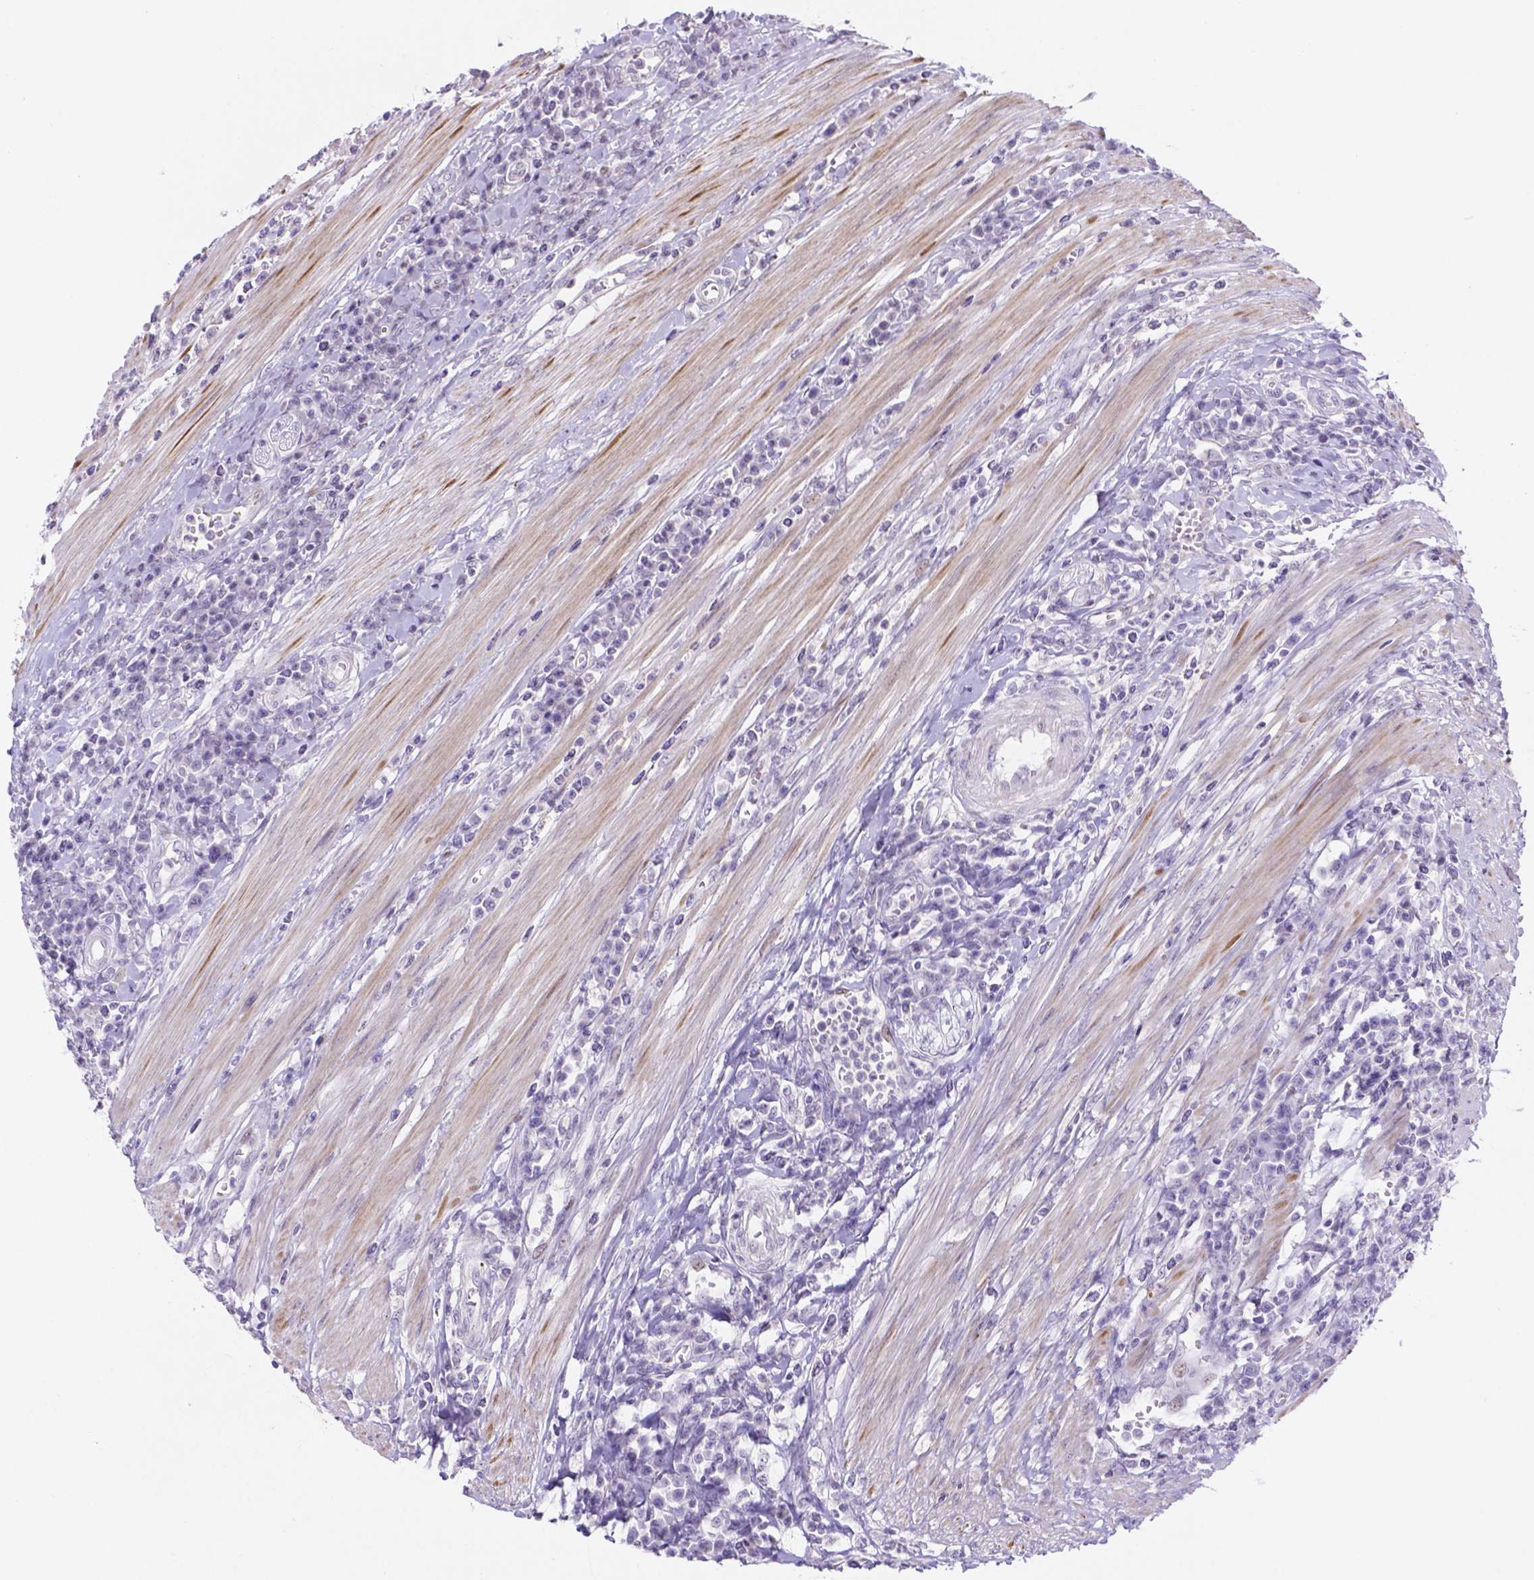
{"staining": {"intensity": "negative", "quantity": "none", "location": "none"}, "tissue": "colorectal cancer", "cell_type": "Tumor cells", "image_type": "cancer", "snomed": [{"axis": "morphology", "description": "Adenocarcinoma, NOS"}, {"axis": "topography", "description": "Colon"}], "caption": "Immunohistochemical staining of colorectal adenocarcinoma displays no significant staining in tumor cells. (DAB immunohistochemistry (IHC), high magnification).", "gene": "DMWD", "patient": {"sex": "male", "age": 65}}